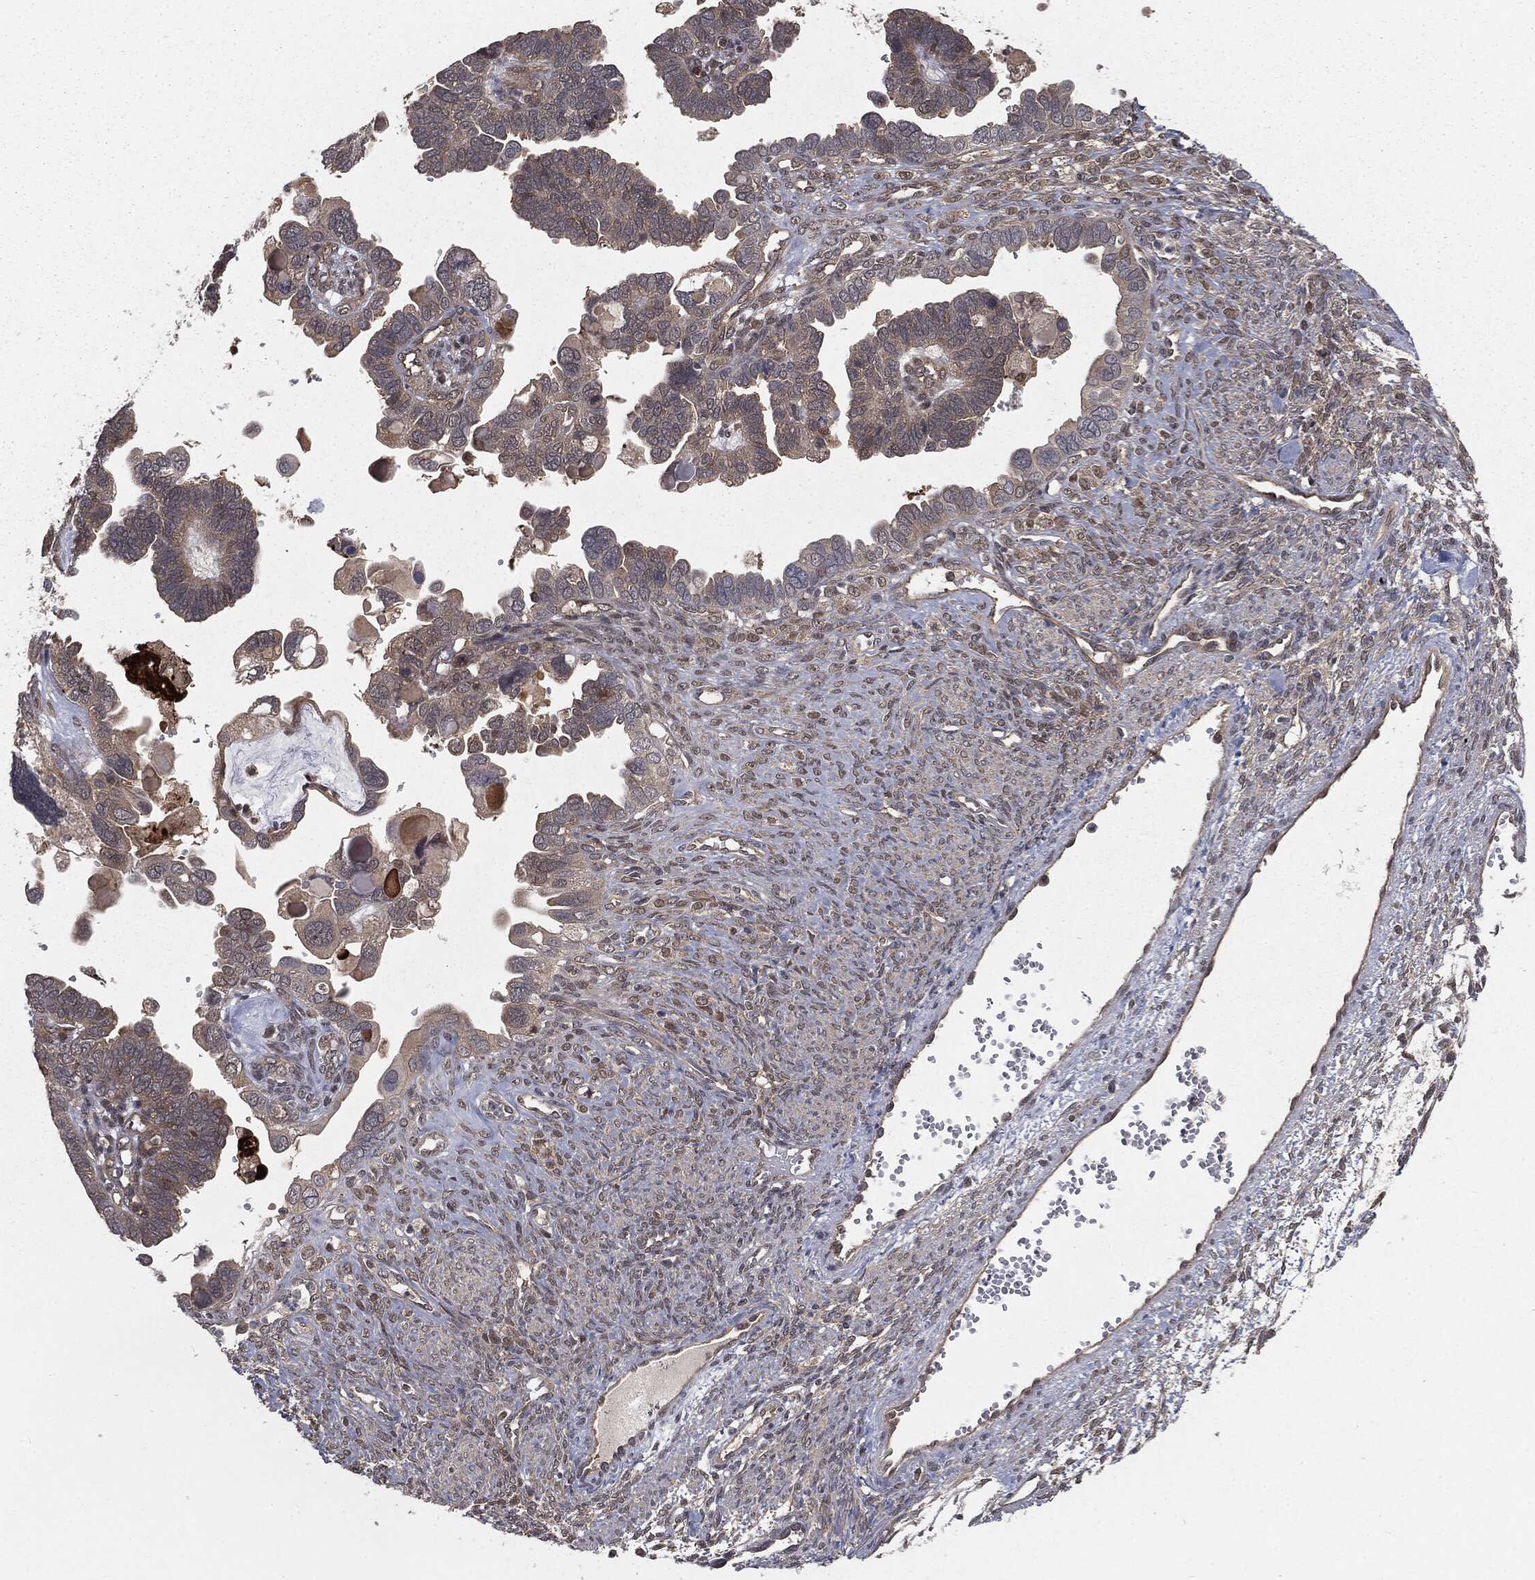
{"staining": {"intensity": "negative", "quantity": "none", "location": "none"}, "tissue": "ovarian cancer", "cell_type": "Tumor cells", "image_type": "cancer", "snomed": [{"axis": "morphology", "description": "Cystadenocarcinoma, serous, NOS"}, {"axis": "topography", "description": "Ovary"}], "caption": "Tumor cells are negative for protein expression in human ovarian serous cystadenocarcinoma. The staining is performed using DAB (3,3'-diaminobenzidine) brown chromogen with nuclei counter-stained in using hematoxylin.", "gene": "FBXO7", "patient": {"sex": "female", "age": 51}}